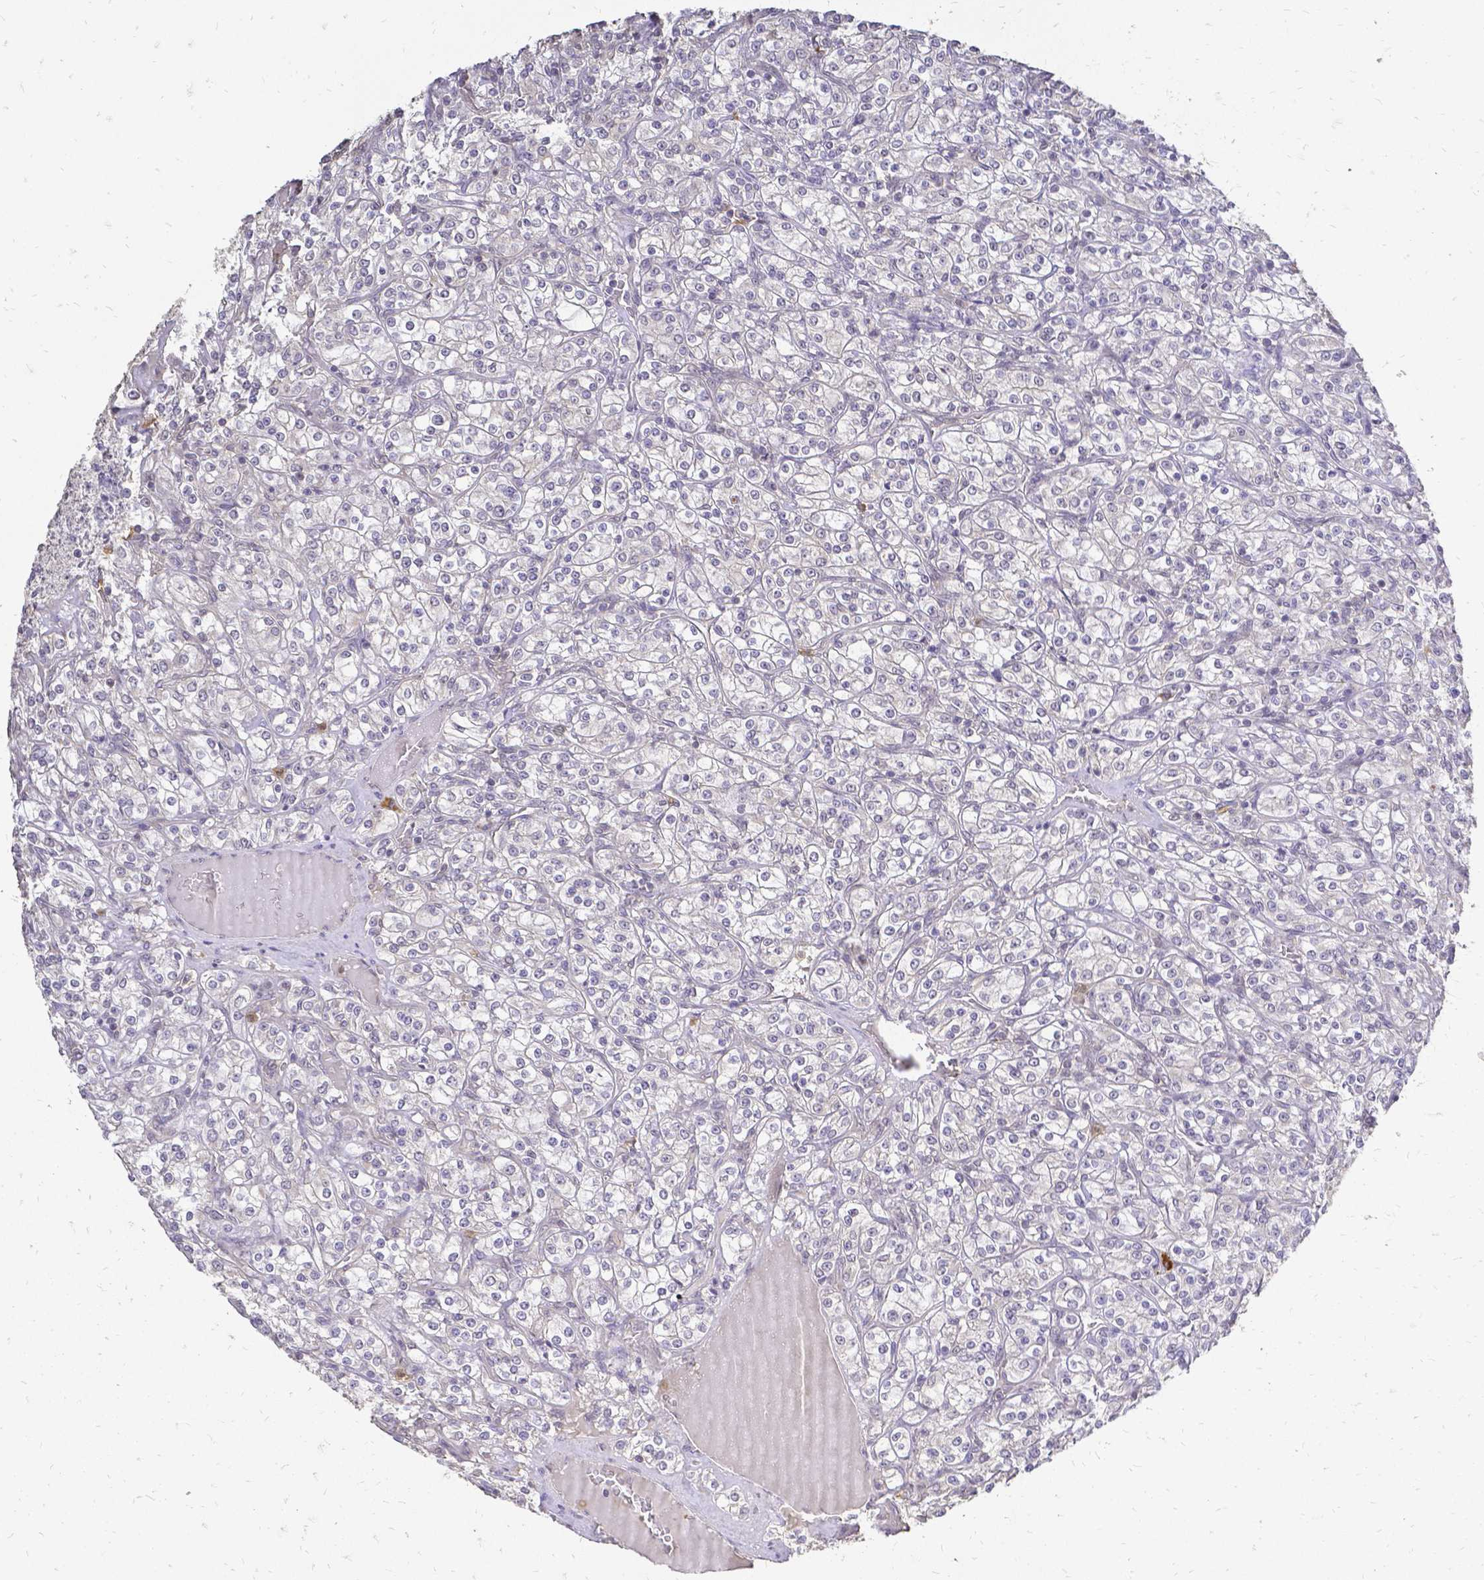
{"staining": {"intensity": "negative", "quantity": "none", "location": "none"}, "tissue": "renal cancer", "cell_type": "Tumor cells", "image_type": "cancer", "snomed": [{"axis": "morphology", "description": "Adenocarcinoma, NOS"}, {"axis": "topography", "description": "Kidney"}], "caption": "Immunohistochemistry (IHC) image of human renal cancer stained for a protein (brown), which displays no positivity in tumor cells.", "gene": "CIB1", "patient": {"sex": "male", "age": 77}}